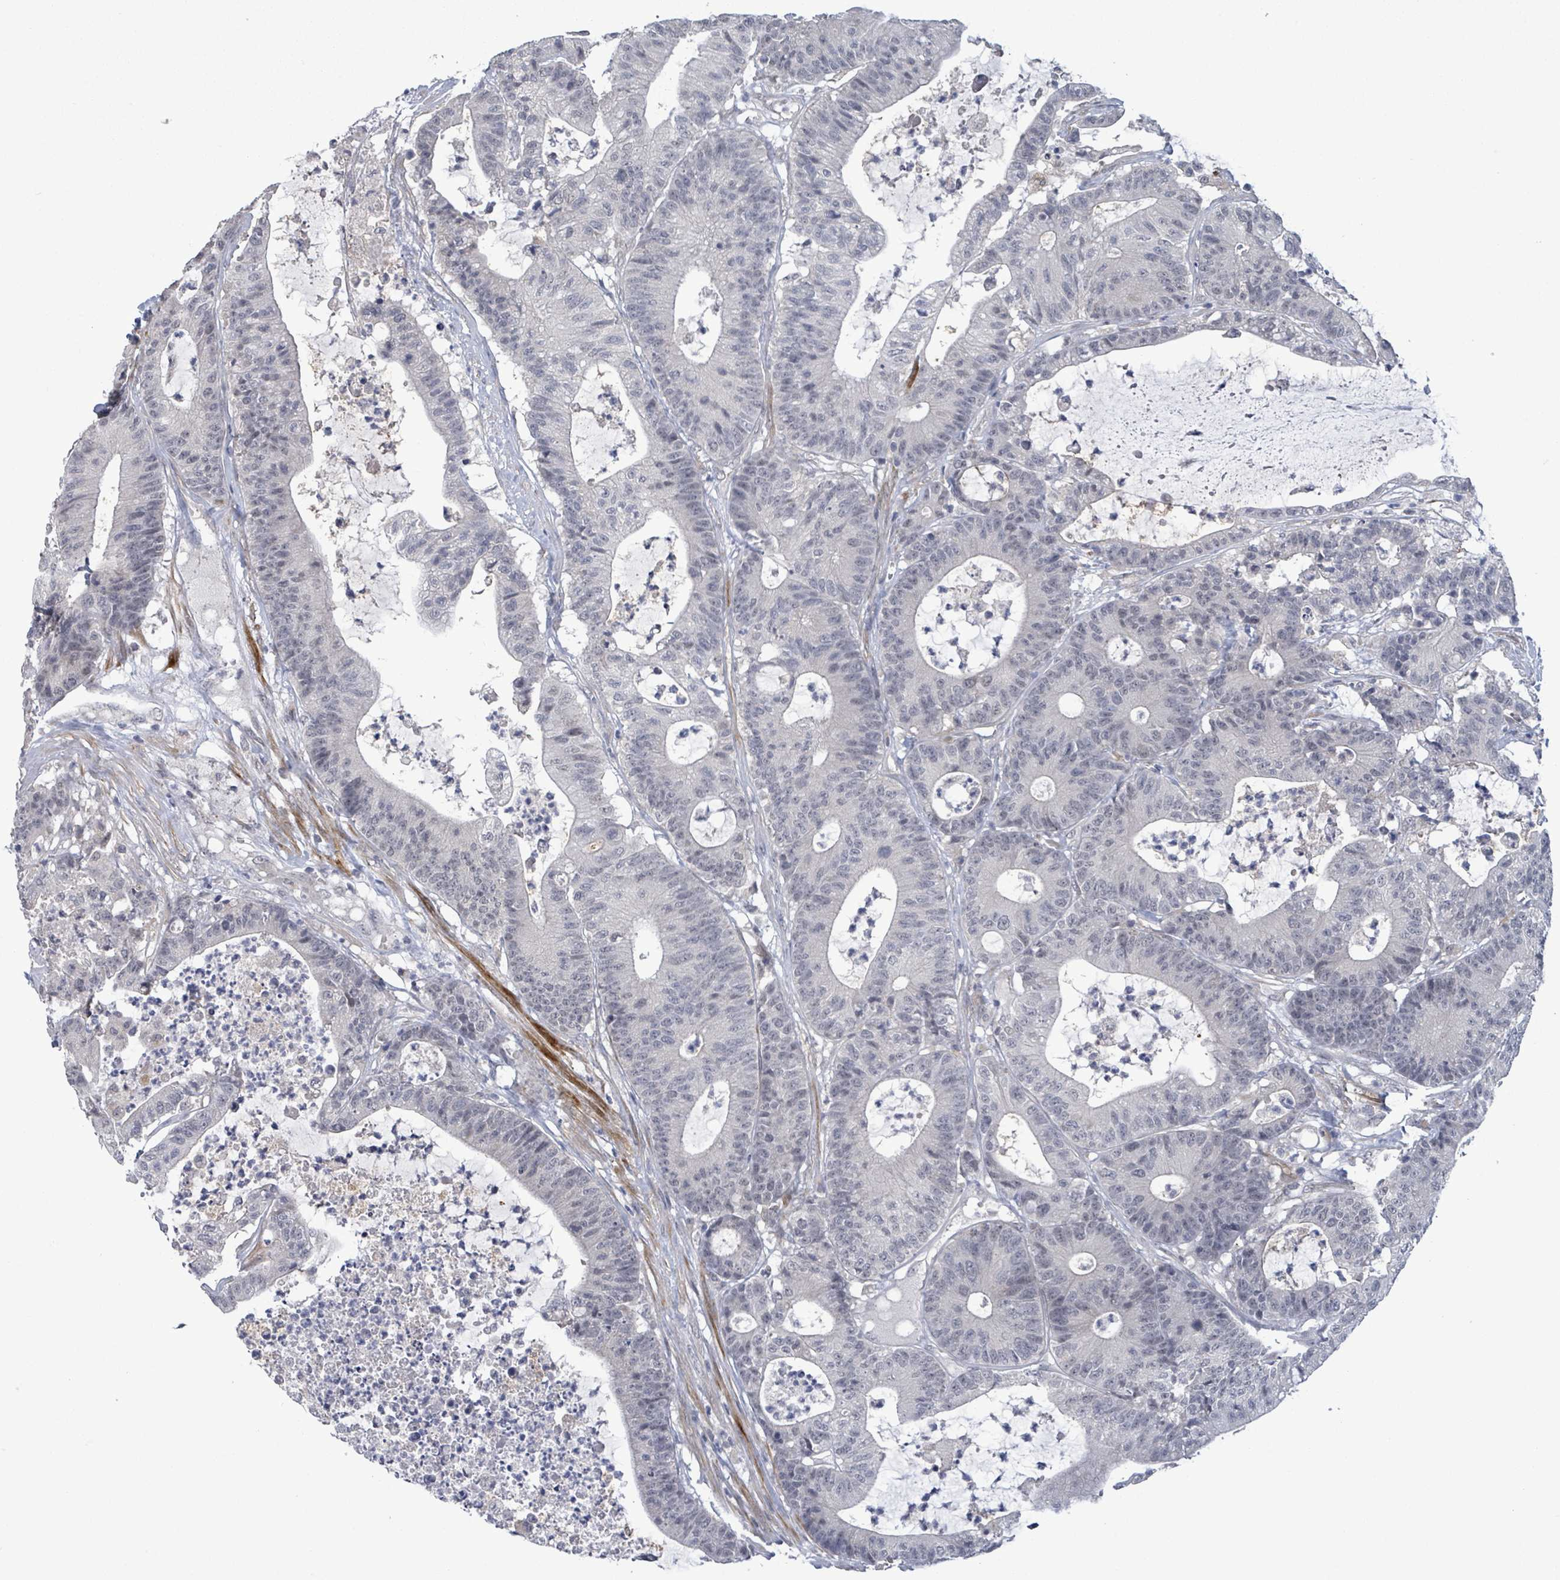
{"staining": {"intensity": "negative", "quantity": "none", "location": "none"}, "tissue": "colorectal cancer", "cell_type": "Tumor cells", "image_type": "cancer", "snomed": [{"axis": "morphology", "description": "Adenocarcinoma, NOS"}, {"axis": "topography", "description": "Colon"}], "caption": "A photomicrograph of human adenocarcinoma (colorectal) is negative for staining in tumor cells.", "gene": "AMMECR1", "patient": {"sex": "female", "age": 84}}